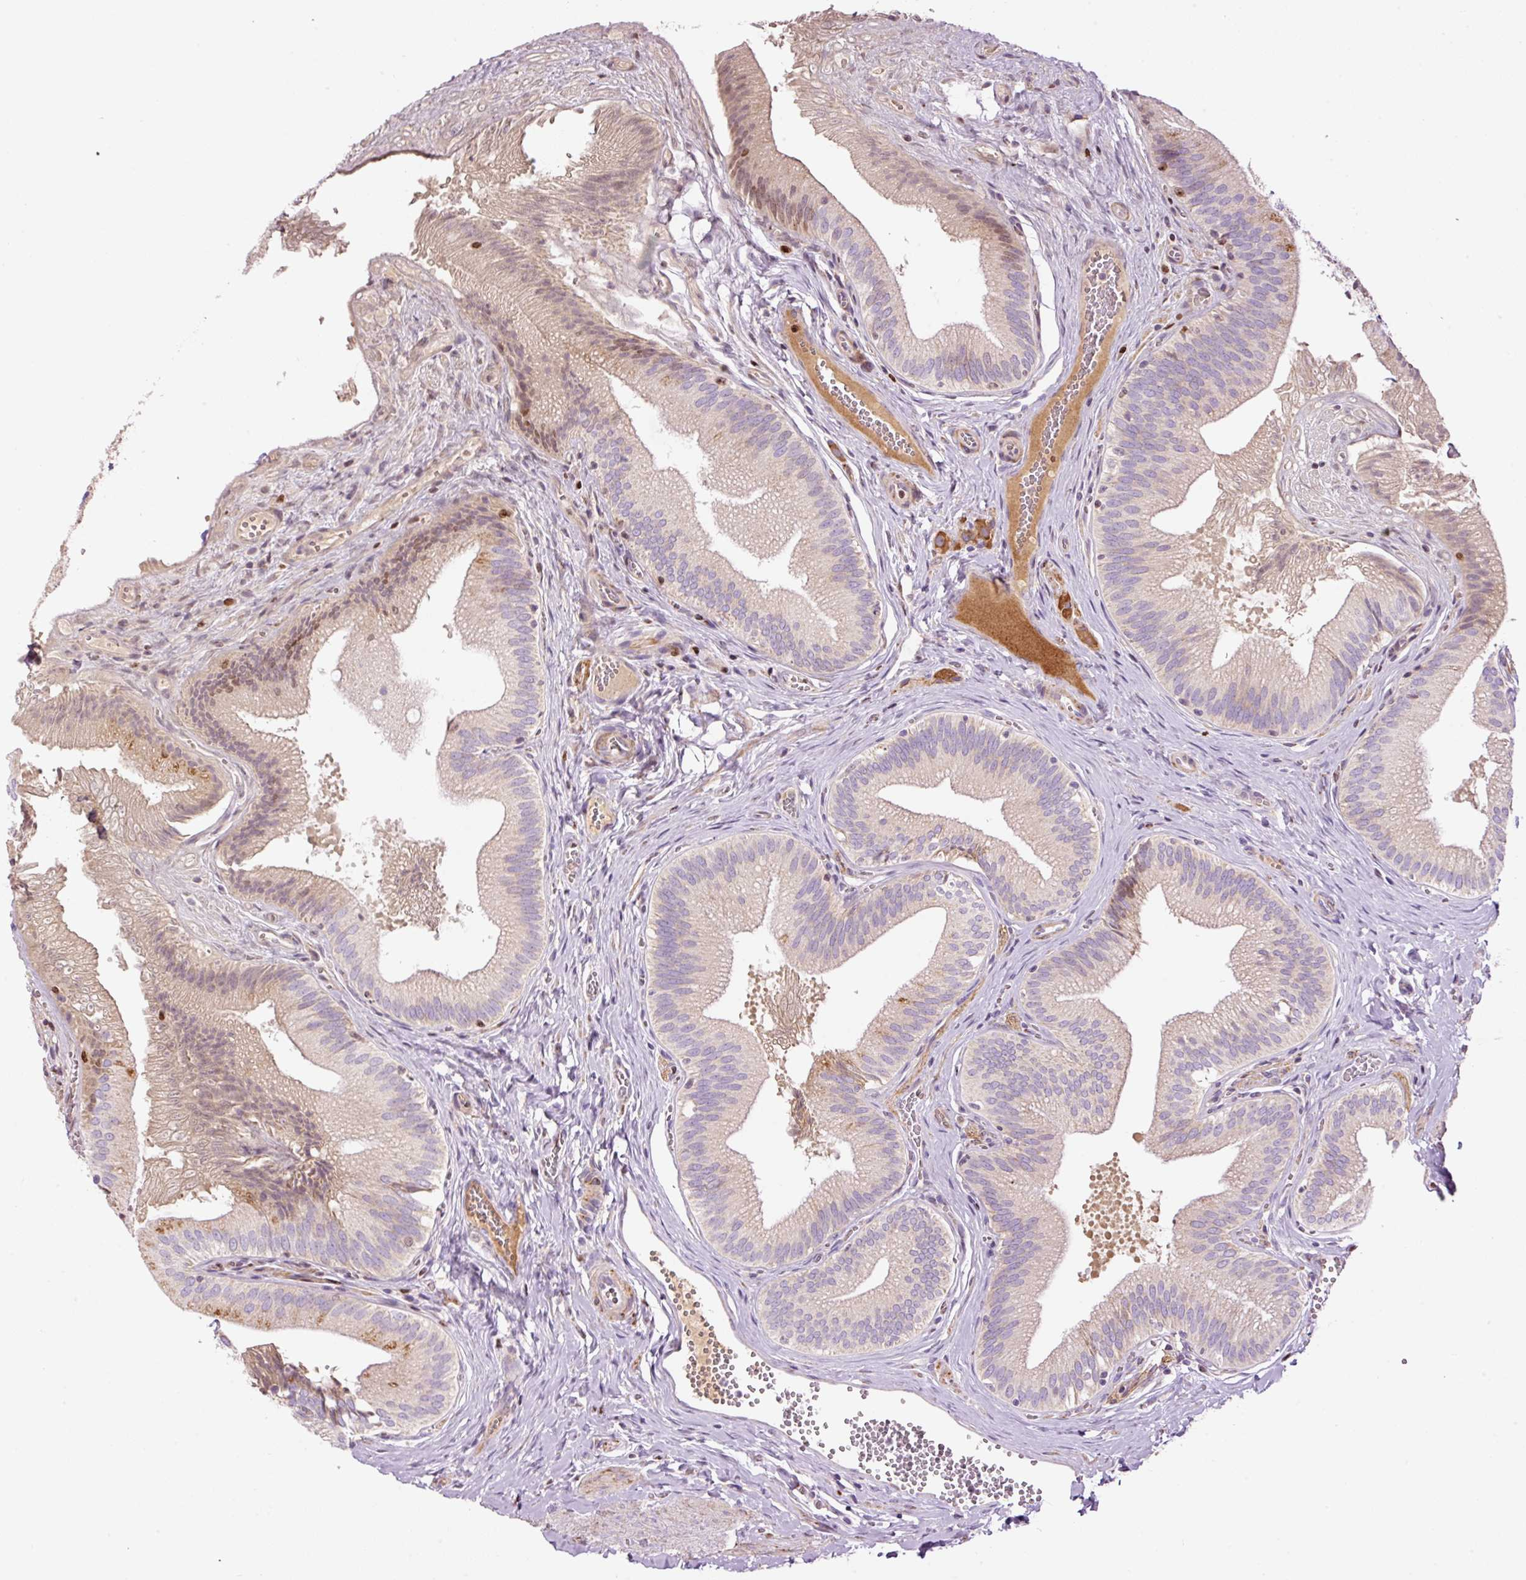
{"staining": {"intensity": "moderate", "quantity": "25%-75%", "location": "cytoplasmic/membranous"}, "tissue": "gallbladder", "cell_type": "Glandular cells", "image_type": "normal", "snomed": [{"axis": "morphology", "description": "Normal tissue, NOS"}, {"axis": "topography", "description": "Gallbladder"}], "caption": "Gallbladder was stained to show a protein in brown. There is medium levels of moderate cytoplasmic/membranous staining in approximately 25%-75% of glandular cells. (DAB IHC, brown staining for protein, blue staining for nuclei).", "gene": "TMEM8B", "patient": {"sex": "male", "age": 17}}